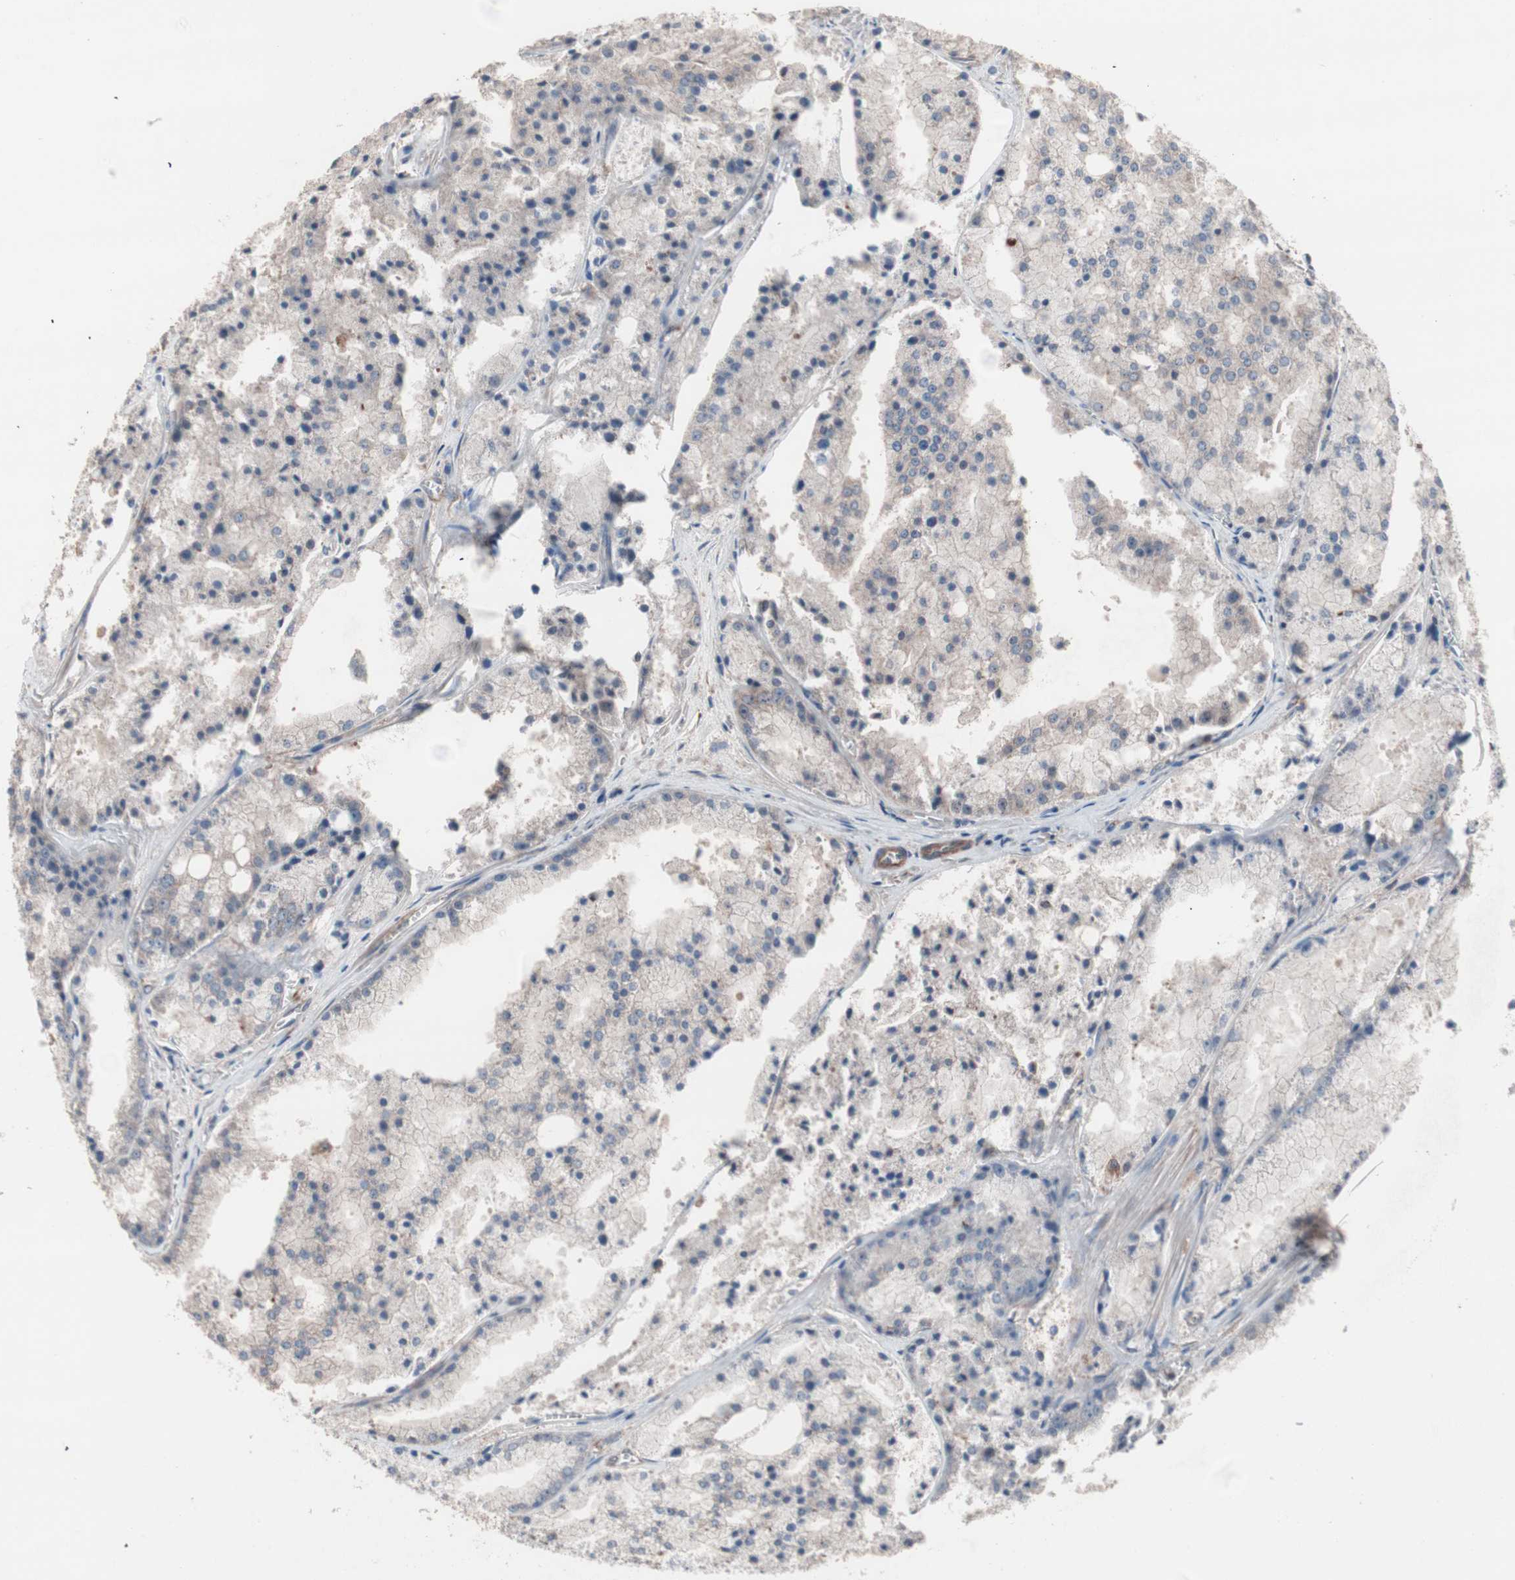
{"staining": {"intensity": "negative", "quantity": "none", "location": "none"}, "tissue": "prostate cancer", "cell_type": "Tumor cells", "image_type": "cancer", "snomed": [{"axis": "morphology", "description": "Adenocarcinoma, Low grade"}, {"axis": "topography", "description": "Prostate"}], "caption": "Immunohistochemistry (IHC) photomicrograph of neoplastic tissue: human prostate cancer (adenocarcinoma (low-grade)) stained with DAB exhibits no significant protein staining in tumor cells. (DAB IHC visualized using brightfield microscopy, high magnification).", "gene": "ATG7", "patient": {"sex": "male", "age": 64}}